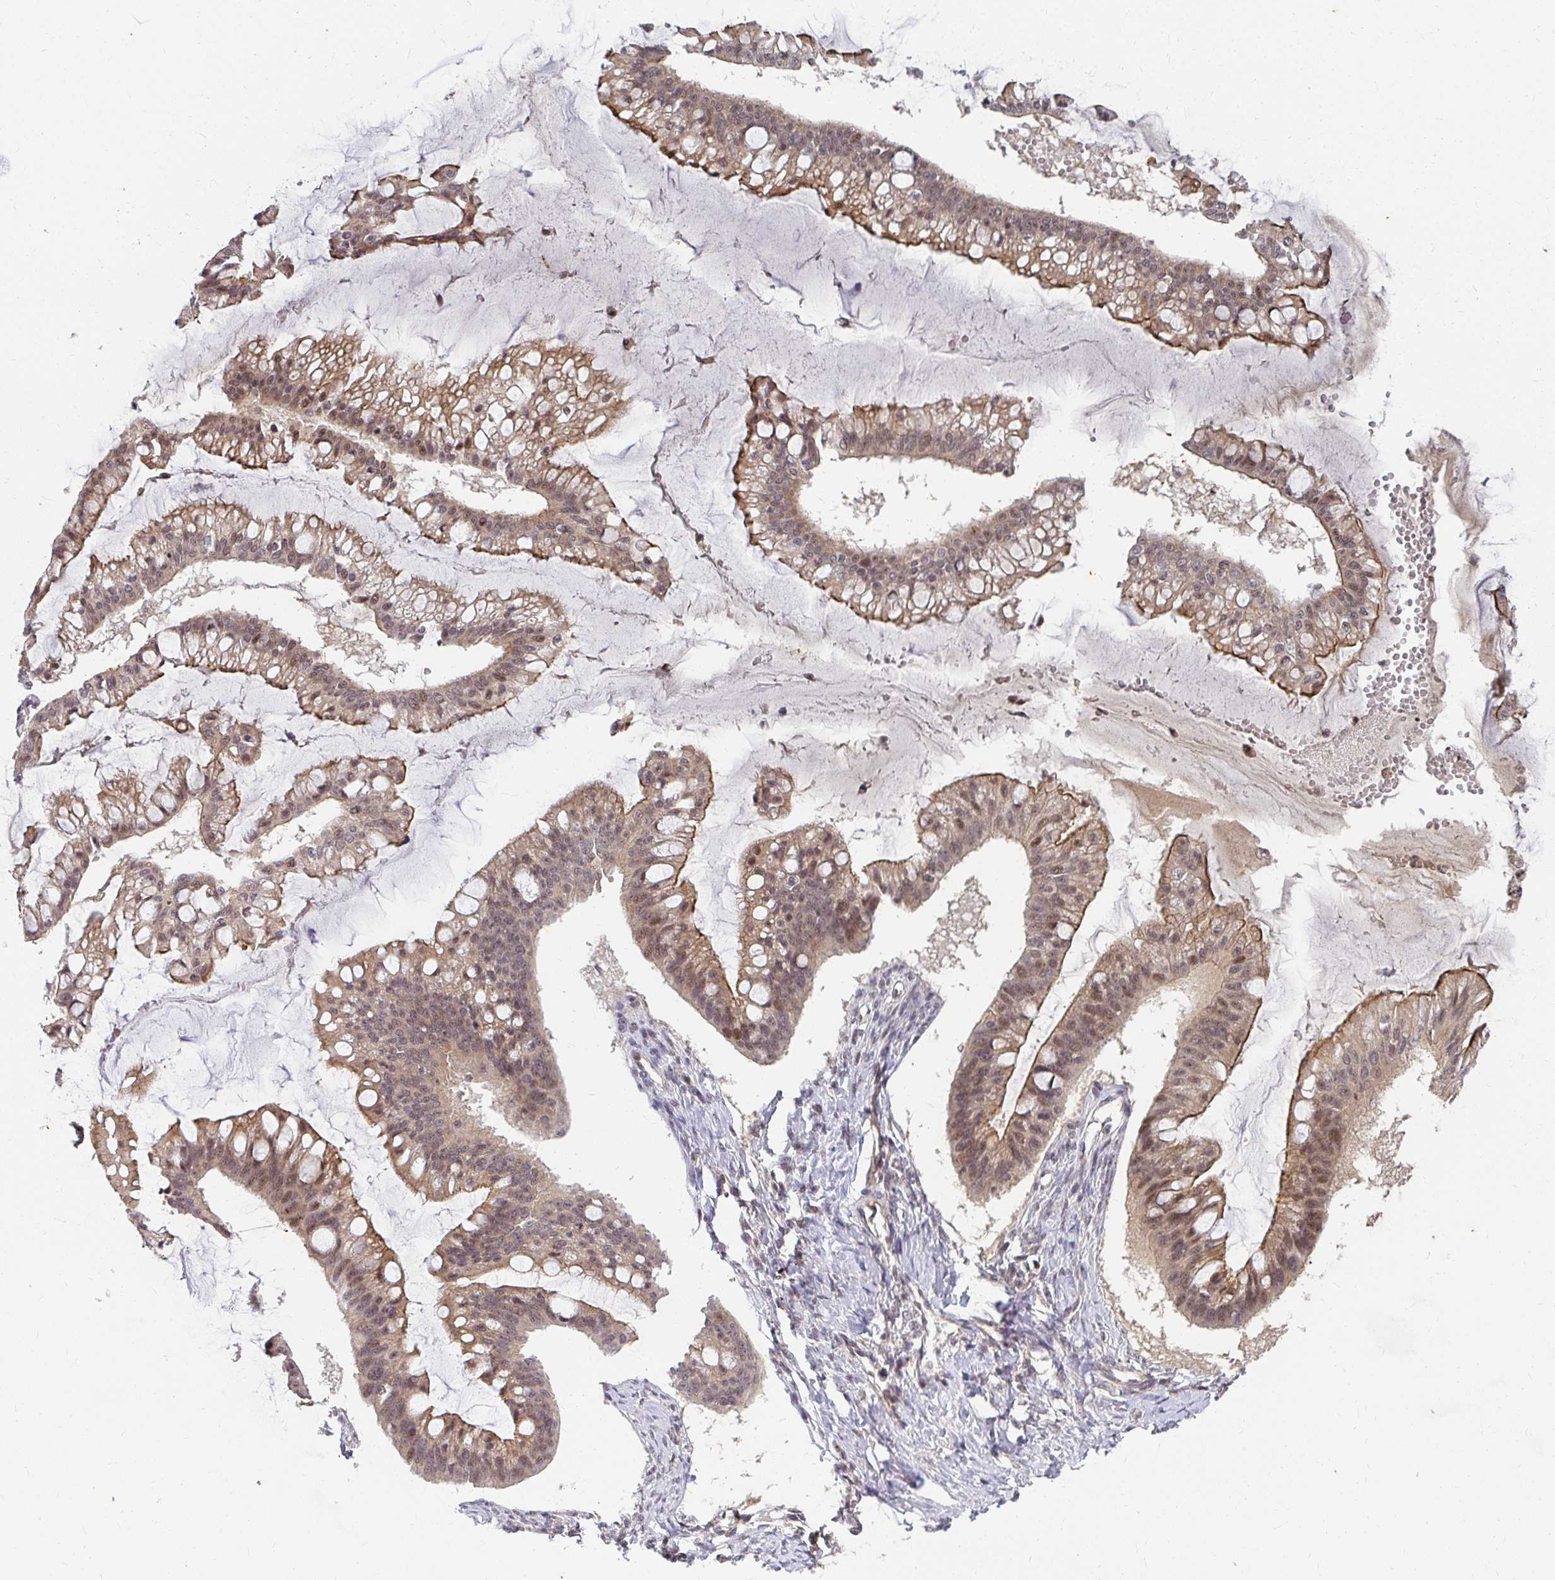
{"staining": {"intensity": "moderate", "quantity": "25%-75%", "location": "cytoplasmic/membranous,nuclear"}, "tissue": "ovarian cancer", "cell_type": "Tumor cells", "image_type": "cancer", "snomed": [{"axis": "morphology", "description": "Cystadenocarcinoma, mucinous, NOS"}, {"axis": "topography", "description": "Ovary"}], "caption": "Ovarian cancer stained with immunohistochemistry exhibits moderate cytoplasmic/membranous and nuclear expression in about 25%-75% of tumor cells.", "gene": "ANK3", "patient": {"sex": "female", "age": 73}}